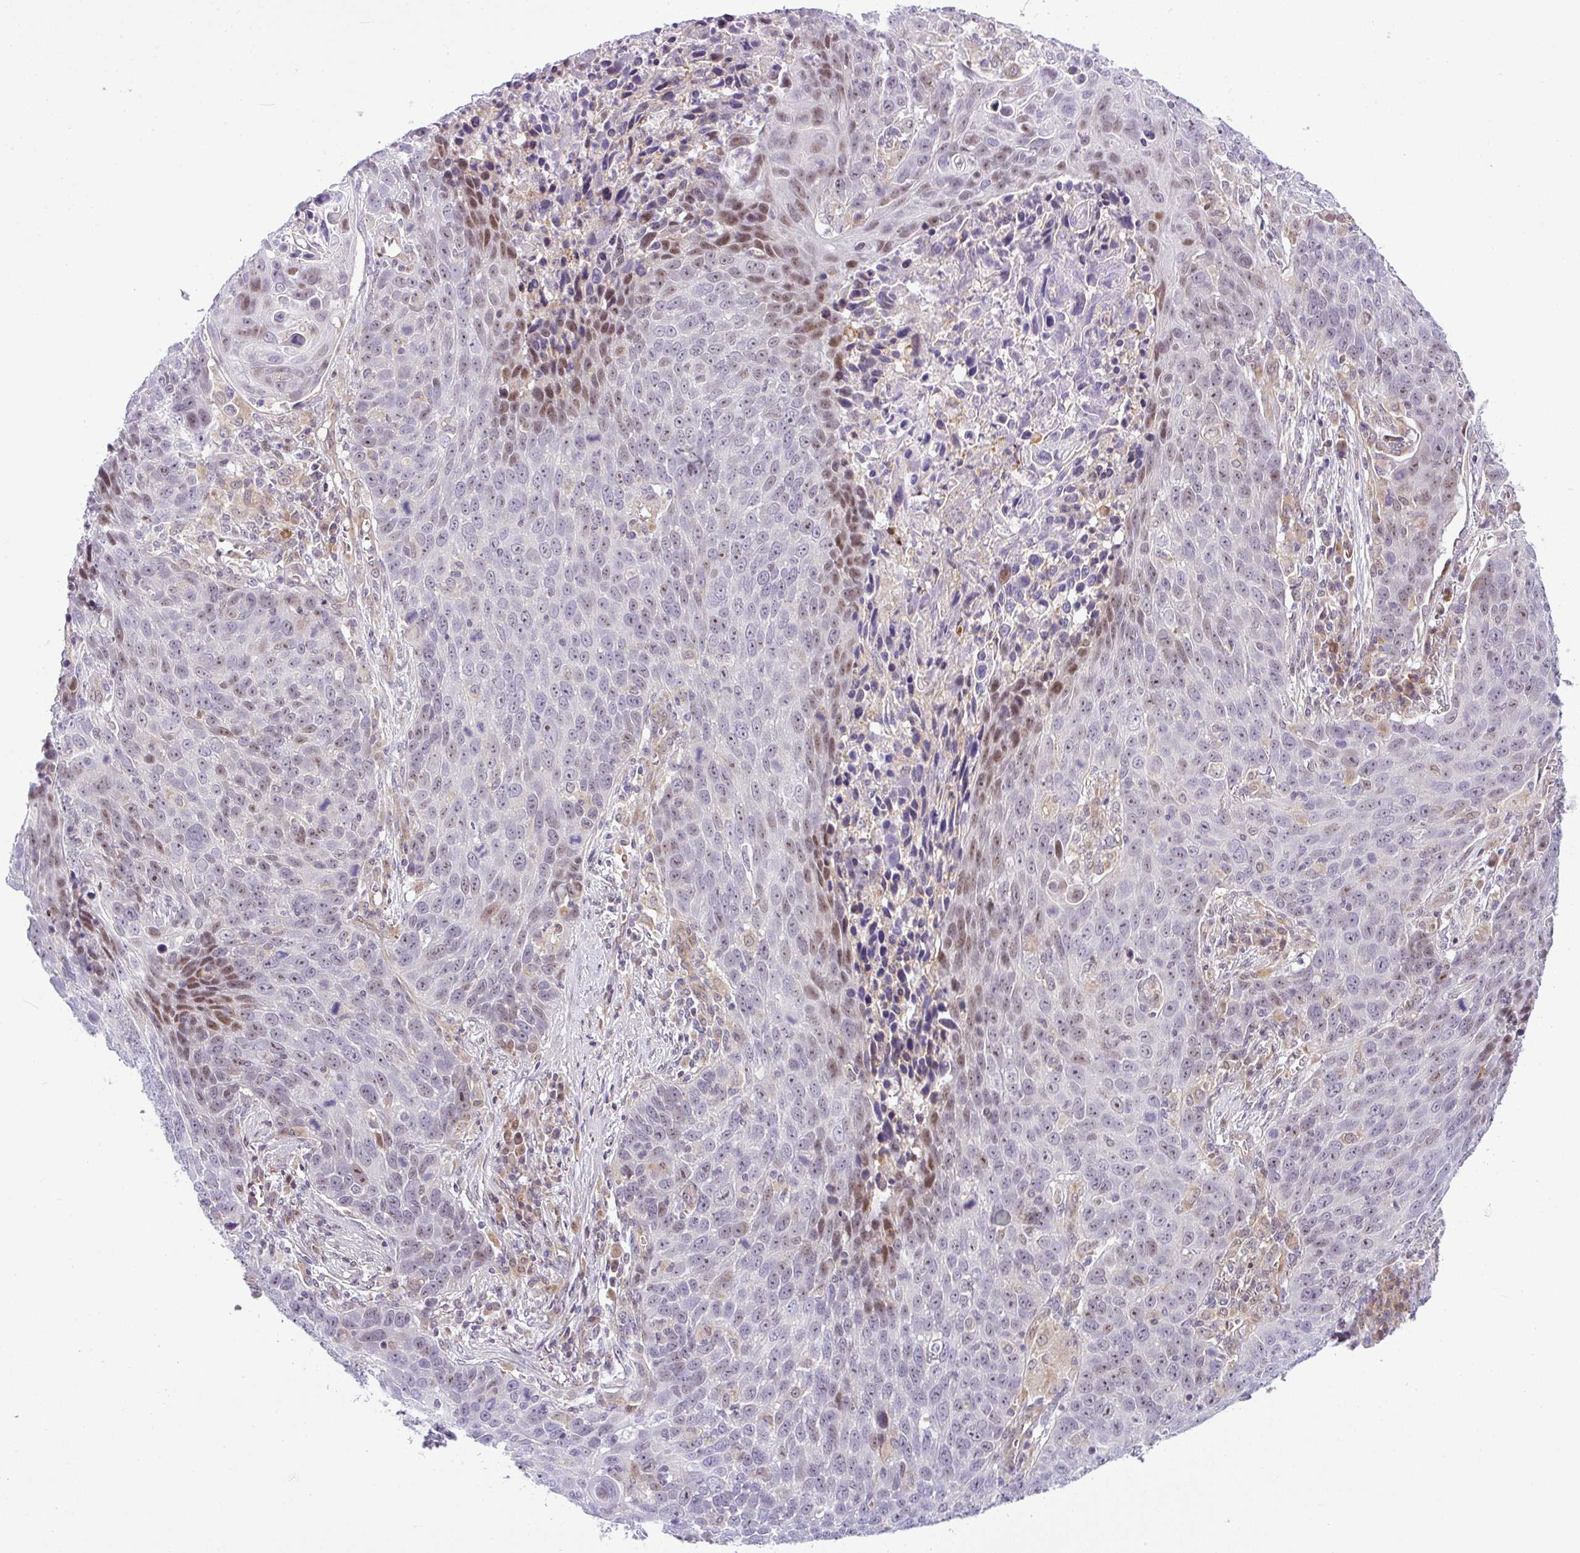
{"staining": {"intensity": "moderate", "quantity": "<25%", "location": "nuclear"}, "tissue": "lung cancer", "cell_type": "Tumor cells", "image_type": "cancer", "snomed": [{"axis": "morphology", "description": "Squamous cell carcinoma, NOS"}, {"axis": "topography", "description": "Lung"}], "caption": "Protein positivity by immunohistochemistry reveals moderate nuclear positivity in approximately <25% of tumor cells in lung cancer (squamous cell carcinoma). (Stains: DAB (3,3'-diaminobenzidine) in brown, nuclei in blue, Microscopy: brightfield microscopy at high magnification).", "gene": "NDUFB2", "patient": {"sex": "male", "age": 78}}